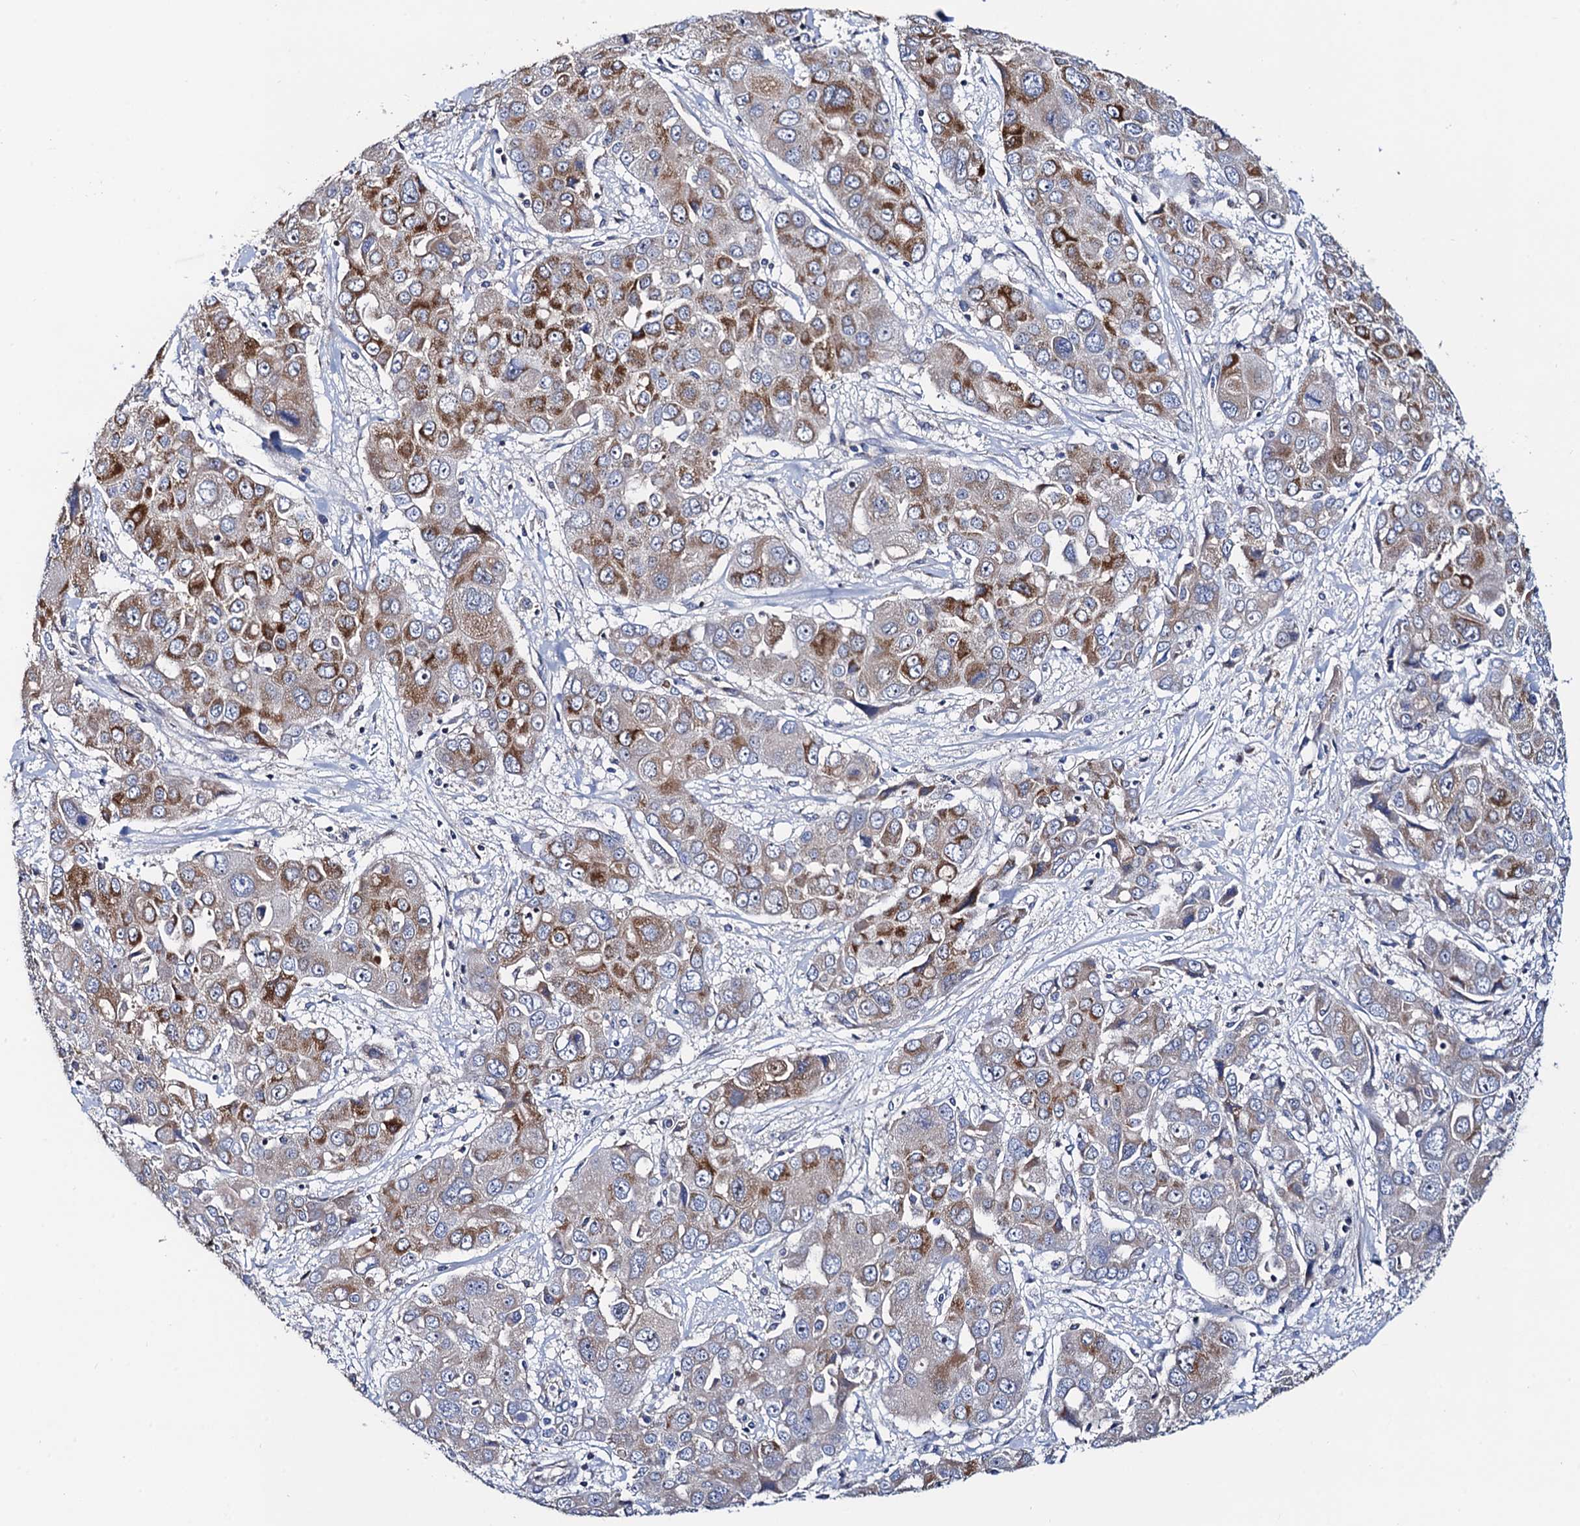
{"staining": {"intensity": "moderate", "quantity": "25%-75%", "location": "cytoplasmic/membranous"}, "tissue": "liver cancer", "cell_type": "Tumor cells", "image_type": "cancer", "snomed": [{"axis": "morphology", "description": "Cholangiocarcinoma"}, {"axis": "topography", "description": "Liver"}], "caption": "Protein staining of liver cancer tissue displays moderate cytoplasmic/membranous staining in approximately 25%-75% of tumor cells. (DAB IHC with brightfield microscopy, high magnification).", "gene": "MRPL48", "patient": {"sex": "male", "age": 67}}